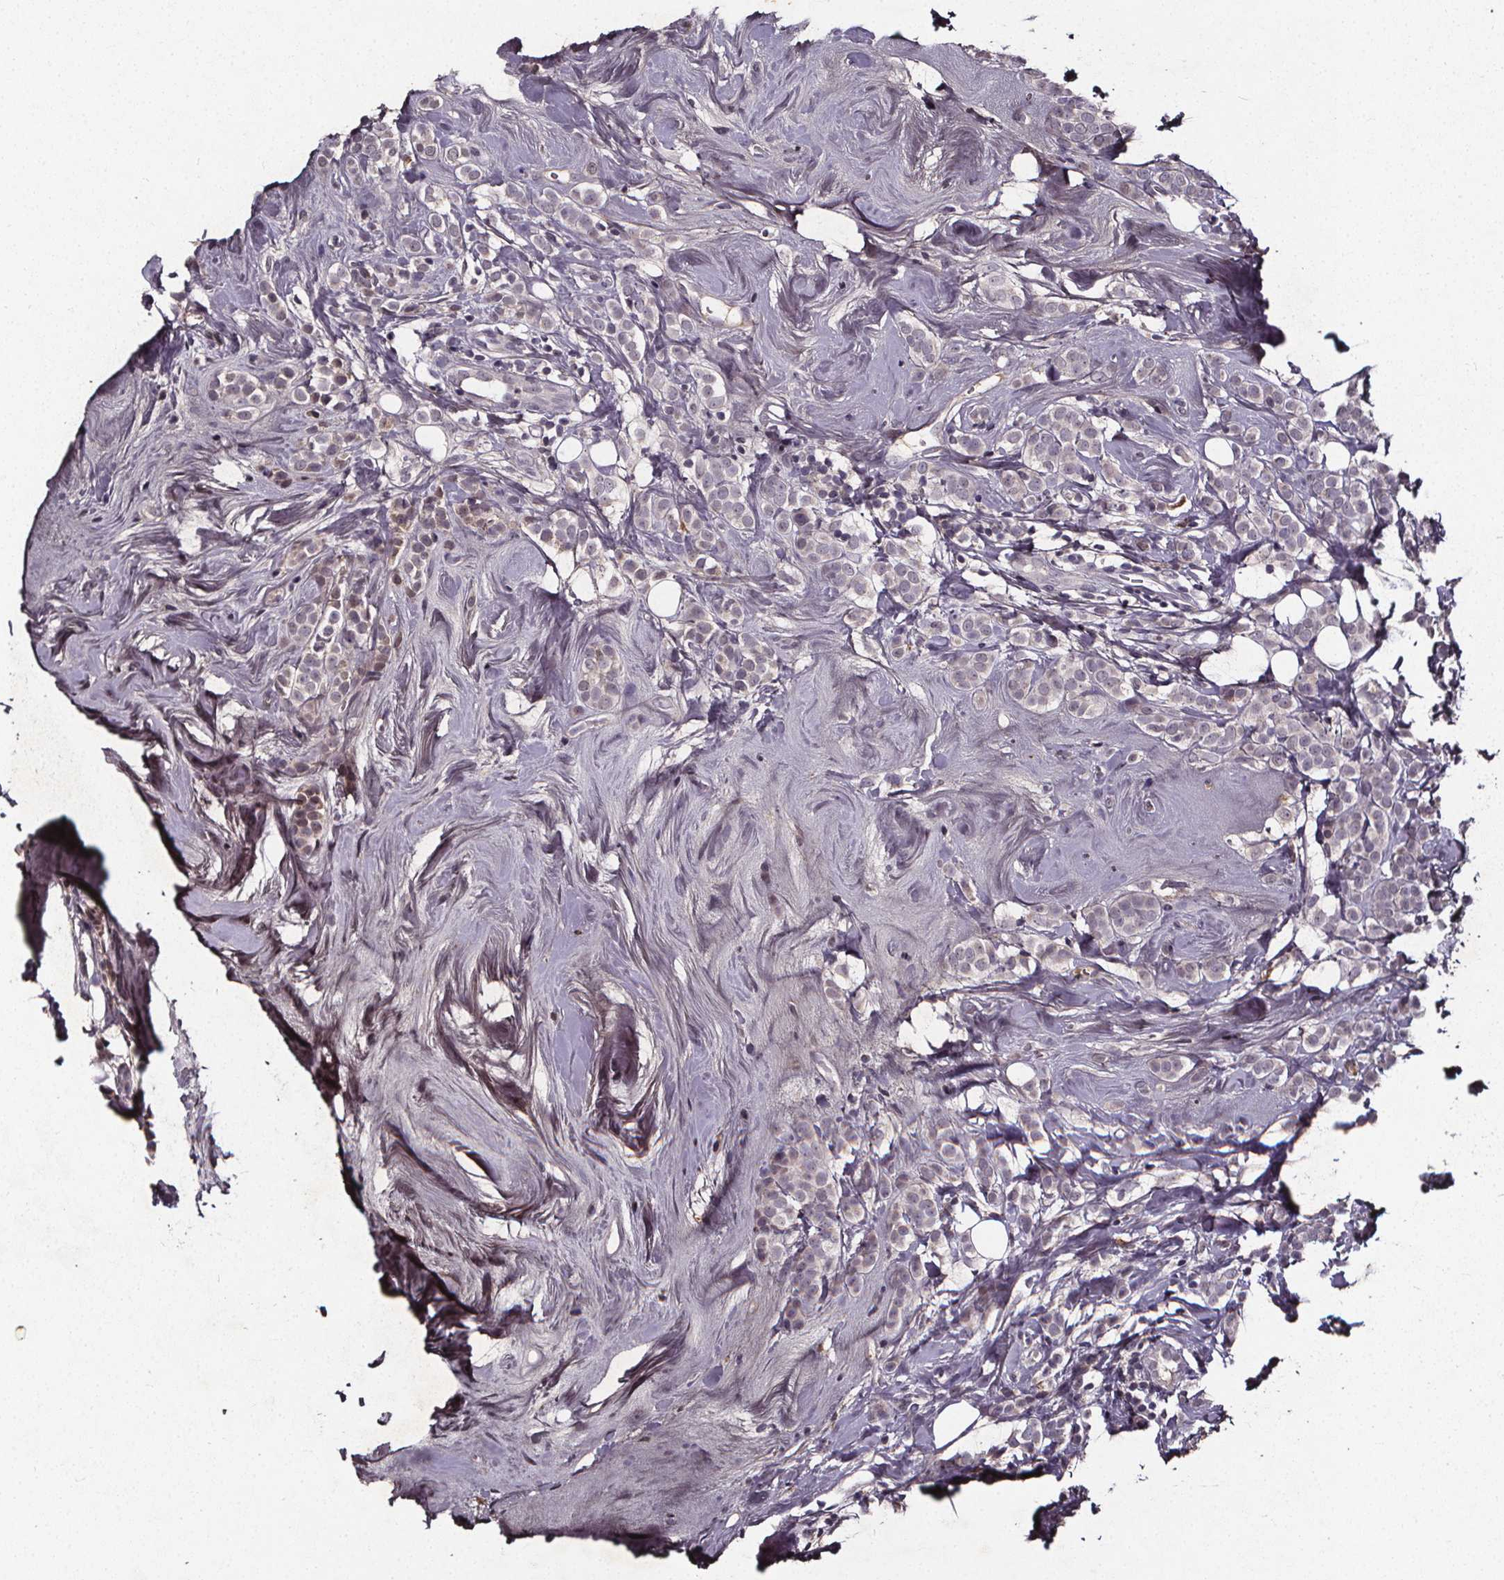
{"staining": {"intensity": "negative", "quantity": "none", "location": "none"}, "tissue": "breast cancer", "cell_type": "Tumor cells", "image_type": "cancer", "snomed": [{"axis": "morphology", "description": "Lobular carcinoma"}, {"axis": "topography", "description": "Breast"}], "caption": "This histopathology image is of breast cancer stained with immunohistochemistry to label a protein in brown with the nuclei are counter-stained blue. There is no positivity in tumor cells.", "gene": "SPAG8", "patient": {"sex": "female", "age": 49}}